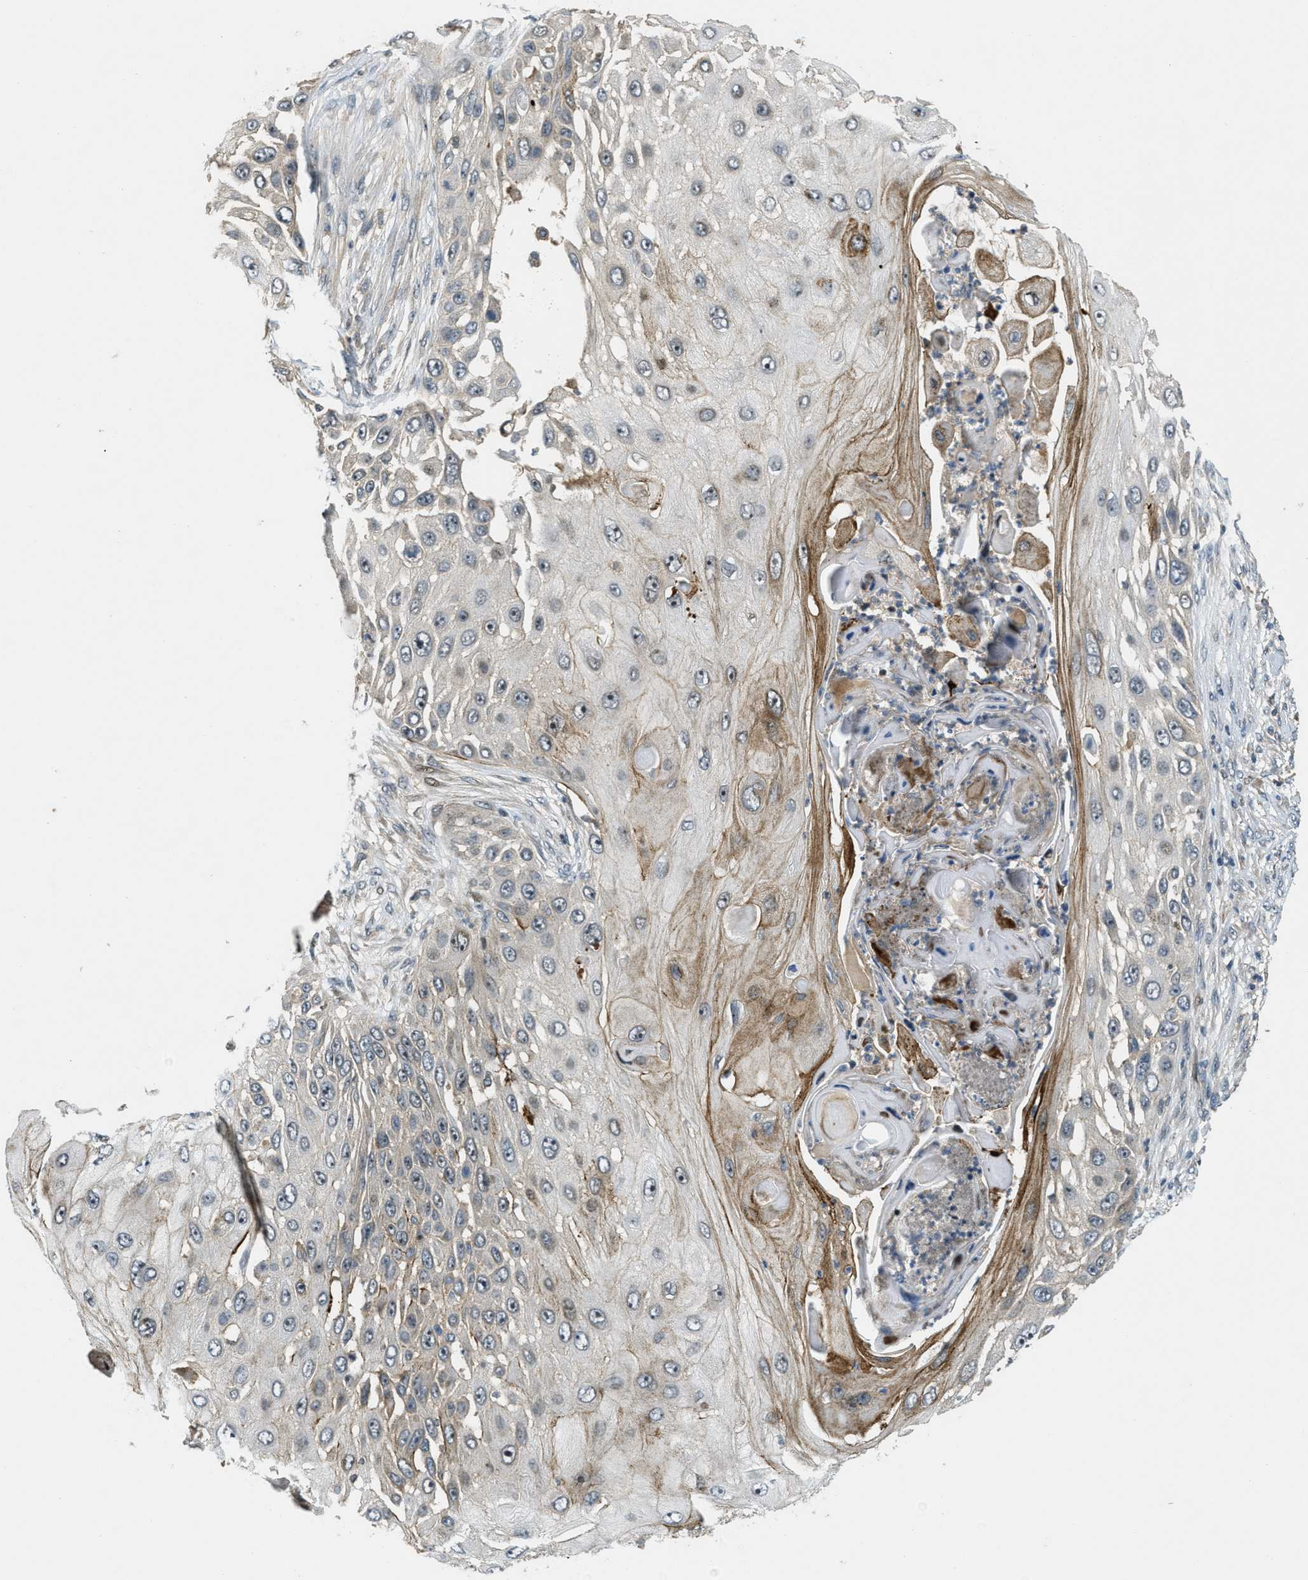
{"staining": {"intensity": "moderate", "quantity": "25%-75%", "location": "cytoplasmic/membranous,nuclear"}, "tissue": "skin cancer", "cell_type": "Tumor cells", "image_type": "cancer", "snomed": [{"axis": "morphology", "description": "Squamous cell carcinoma, NOS"}, {"axis": "topography", "description": "Skin"}], "caption": "Immunohistochemical staining of human squamous cell carcinoma (skin) displays moderate cytoplasmic/membranous and nuclear protein staining in about 25%-75% of tumor cells. (IHC, brightfield microscopy, high magnification).", "gene": "TRAPPC14", "patient": {"sex": "female", "age": 44}}